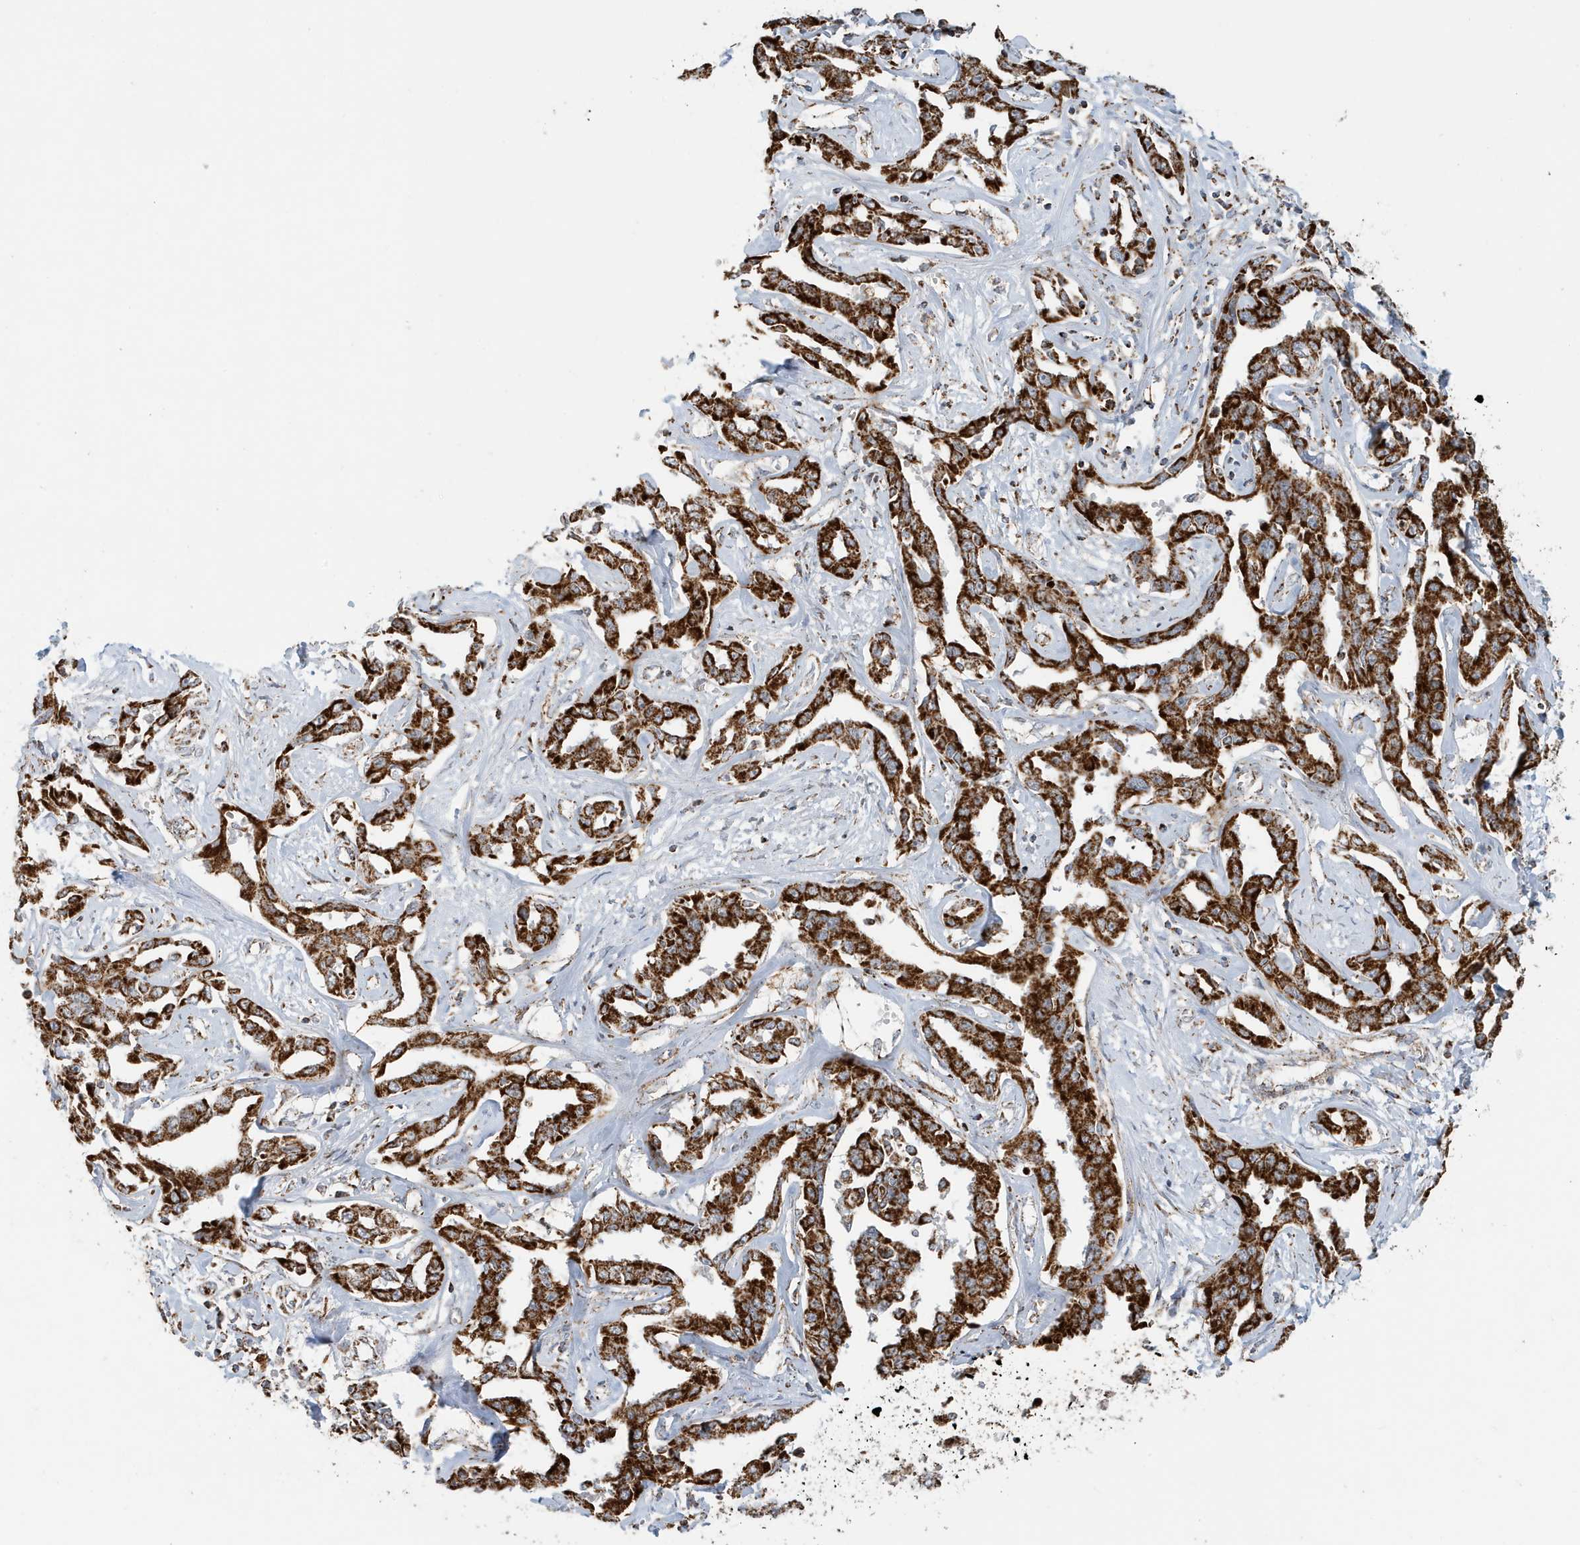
{"staining": {"intensity": "strong", "quantity": ">75%", "location": "cytoplasmic/membranous"}, "tissue": "liver cancer", "cell_type": "Tumor cells", "image_type": "cancer", "snomed": [{"axis": "morphology", "description": "Cholangiocarcinoma"}, {"axis": "topography", "description": "Liver"}], "caption": "A histopathology image of liver cancer stained for a protein exhibits strong cytoplasmic/membranous brown staining in tumor cells. The staining was performed using DAB to visualize the protein expression in brown, while the nuclei were stained in blue with hematoxylin (Magnification: 20x).", "gene": "MAN1A1", "patient": {"sex": "male", "age": 59}}